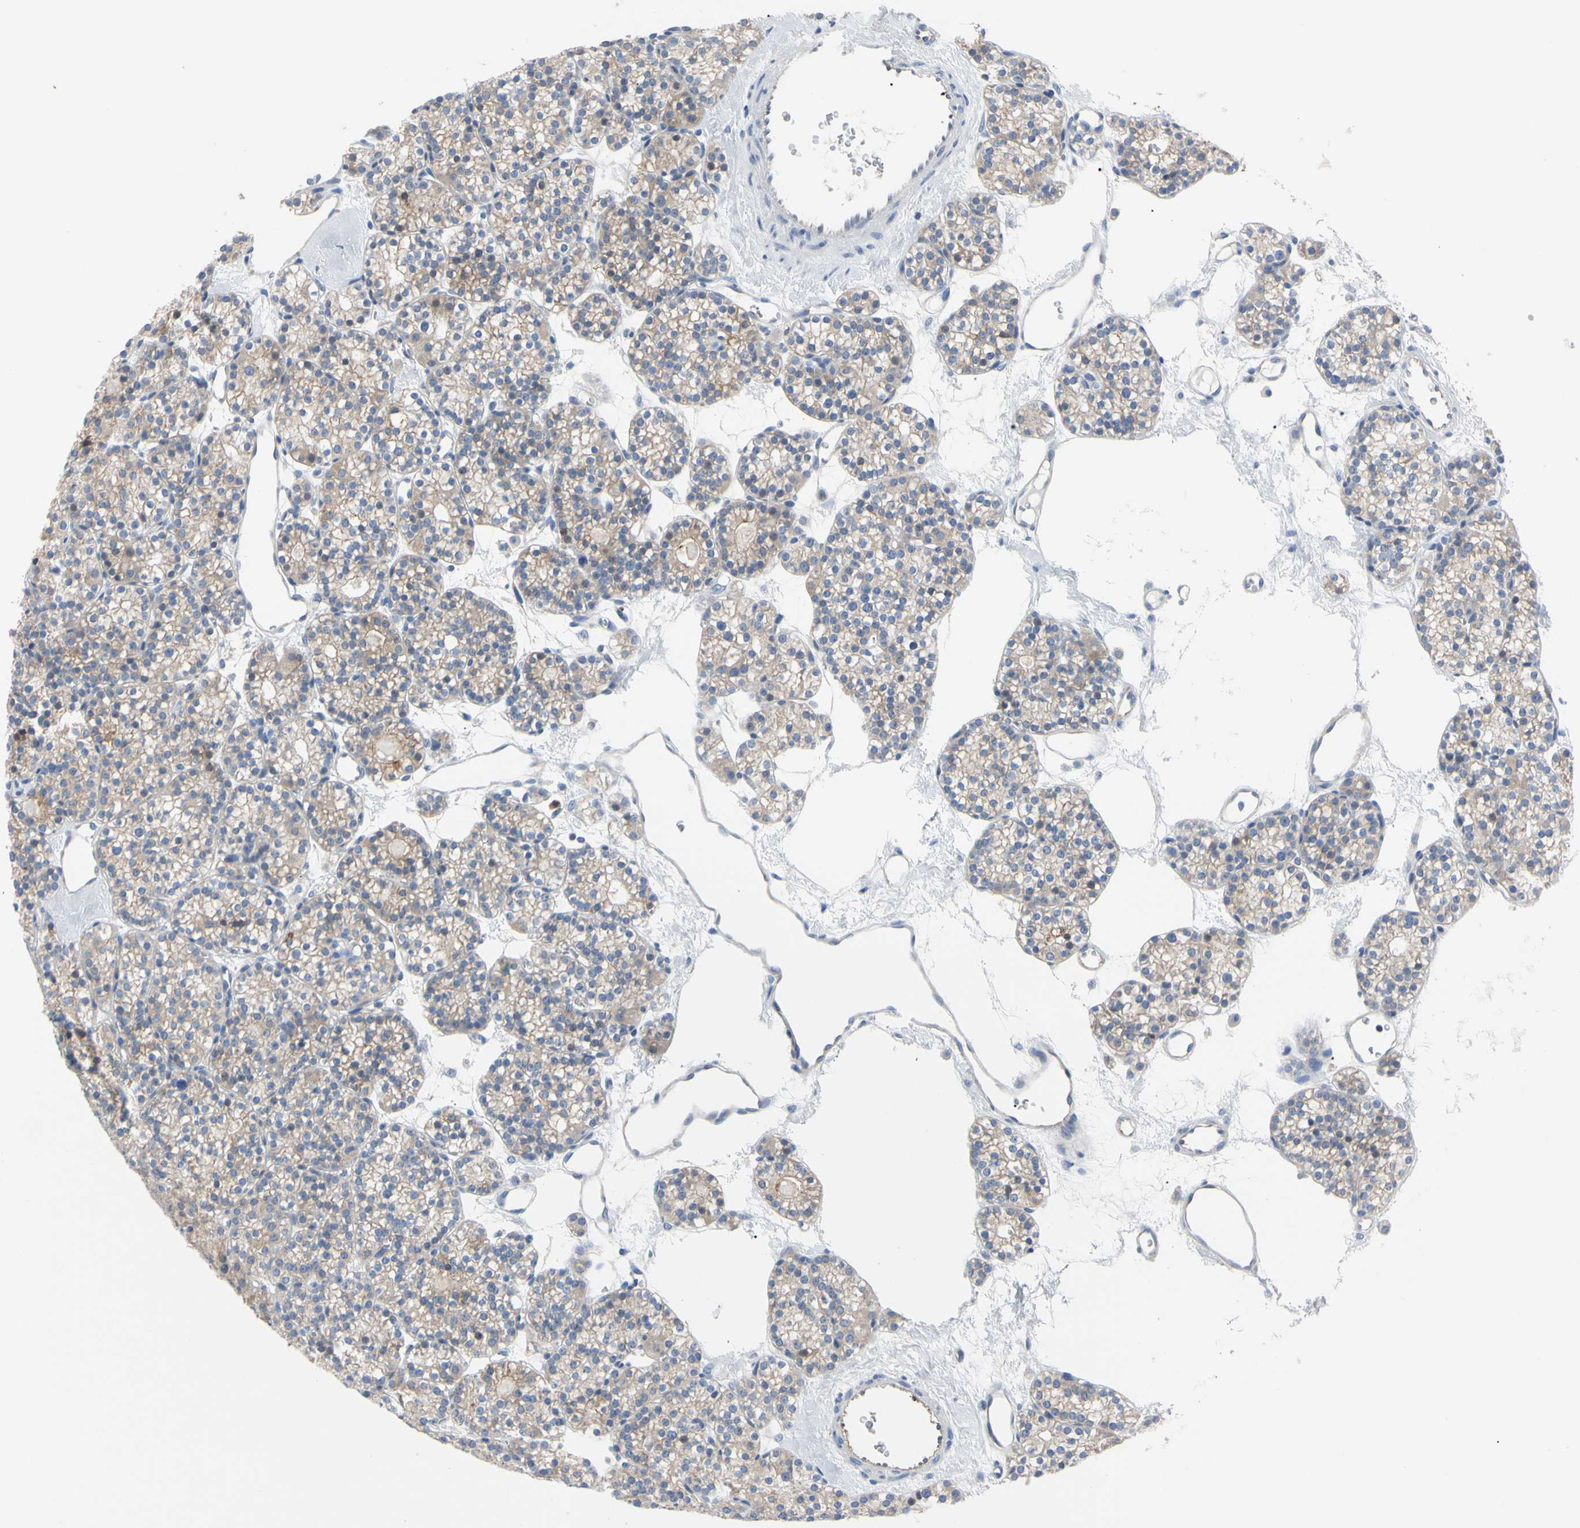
{"staining": {"intensity": "weak", "quantity": "25%-75%", "location": "cytoplasmic/membranous"}, "tissue": "parathyroid gland", "cell_type": "Glandular cells", "image_type": "normal", "snomed": [{"axis": "morphology", "description": "Normal tissue, NOS"}, {"axis": "topography", "description": "Parathyroid gland"}], "caption": "The image shows staining of benign parathyroid gland, revealing weak cytoplasmic/membranous protein staining (brown color) within glandular cells. The staining was performed using DAB (3,3'-diaminobenzidine) to visualize the protein expression in brown, while the nuclei were stained in blue with hematoxylin (Magnification: 20x).", "gene": "MCL1", "patient": {"sex": "female", "age": 64}}